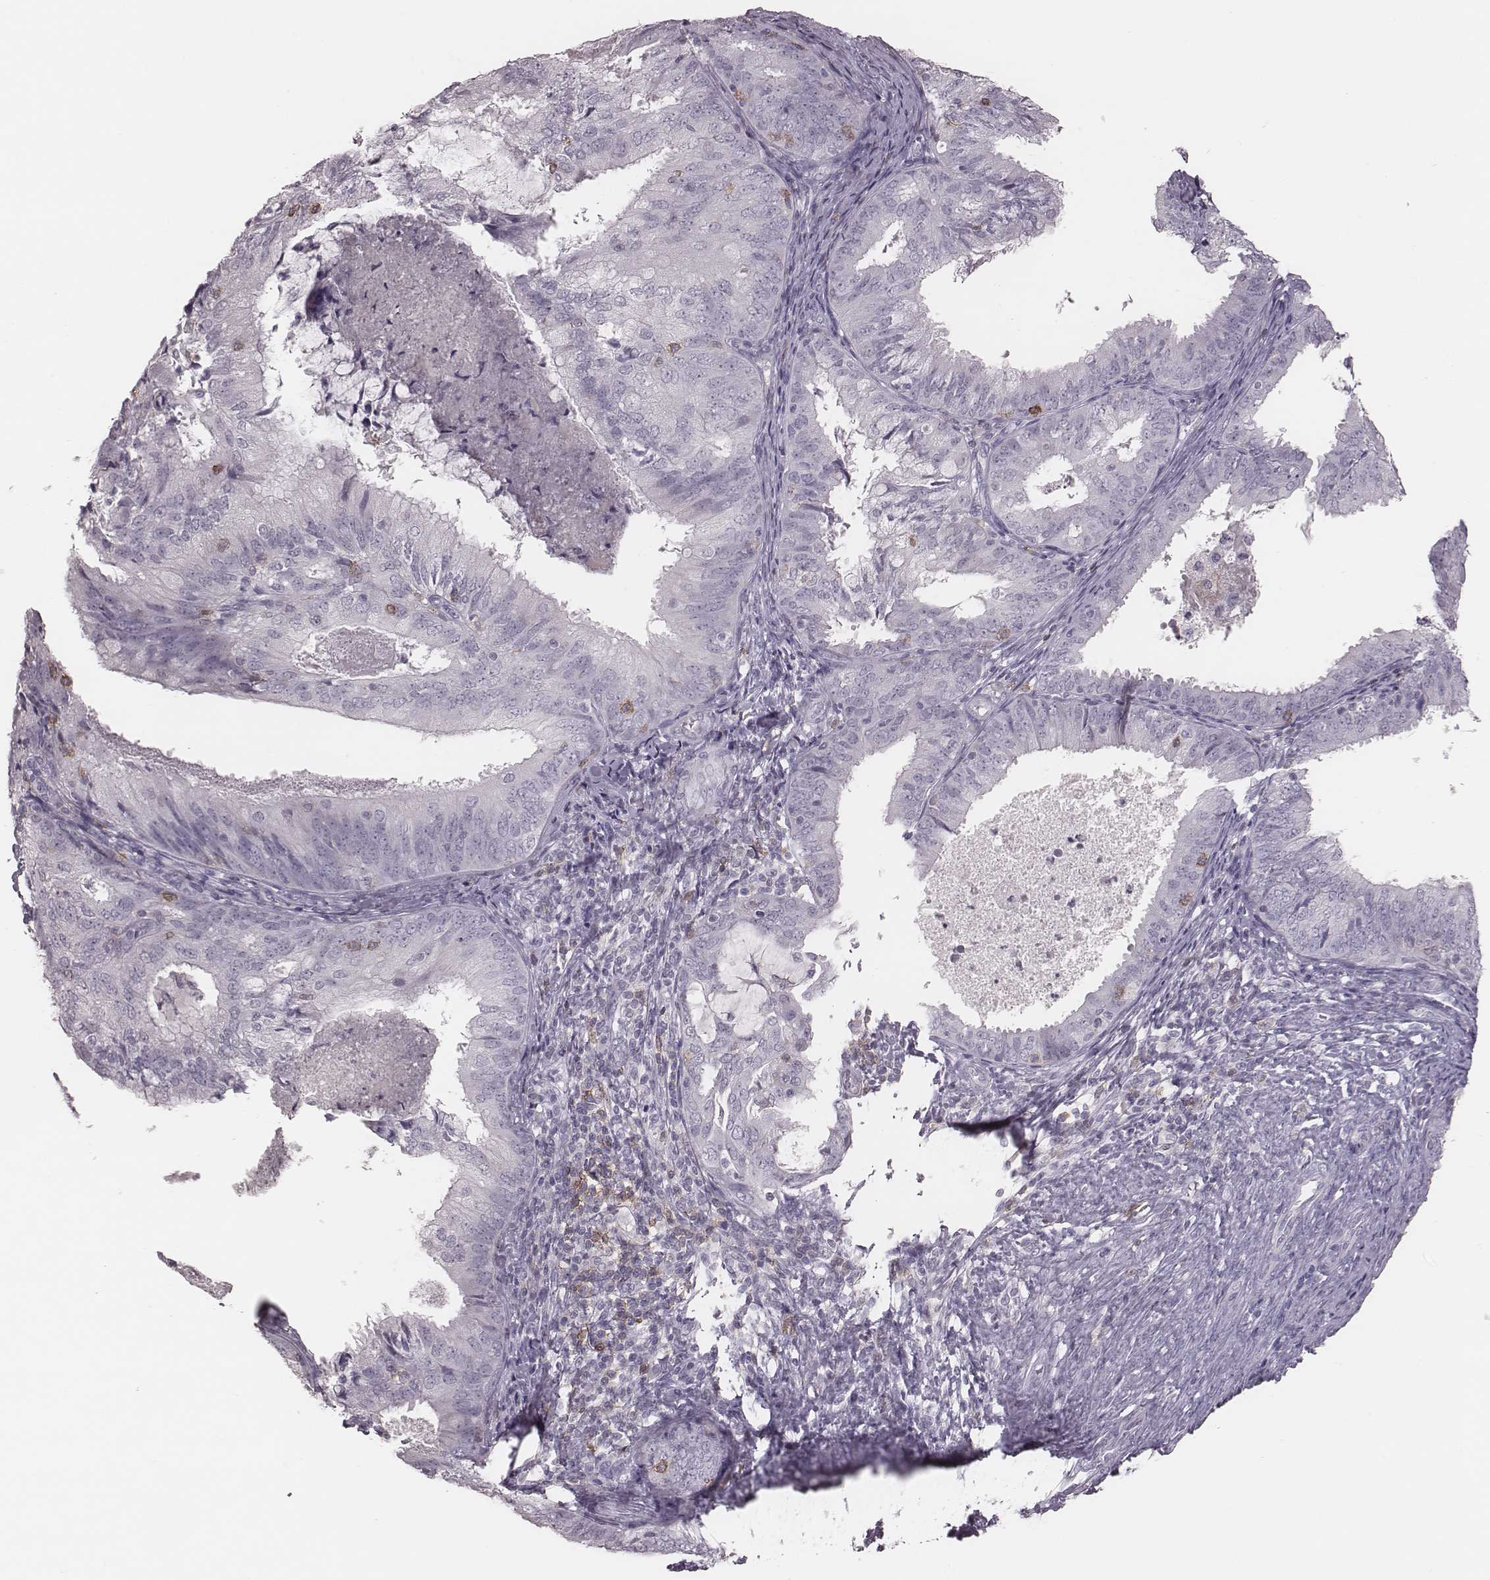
{"staining": {"intensity": "negative", "quantity": "none", "location": "none"}, "tissue": "endometrial cancer", "cell_type": "Tumor cells", "image_type": "cancer", "snomed": [{"axis": "morphology", "description": "Adenocarcinoma, NOS"}, {"axis": "topography", "description": "Endometrium"}], "caption": "Human endometrial adenocarcinoma stained for a protein using immunohistochemistry reveals no staining in tumor cells.", "gene": "PDCD1", "patient": {"sex": "female", "age": 57}}